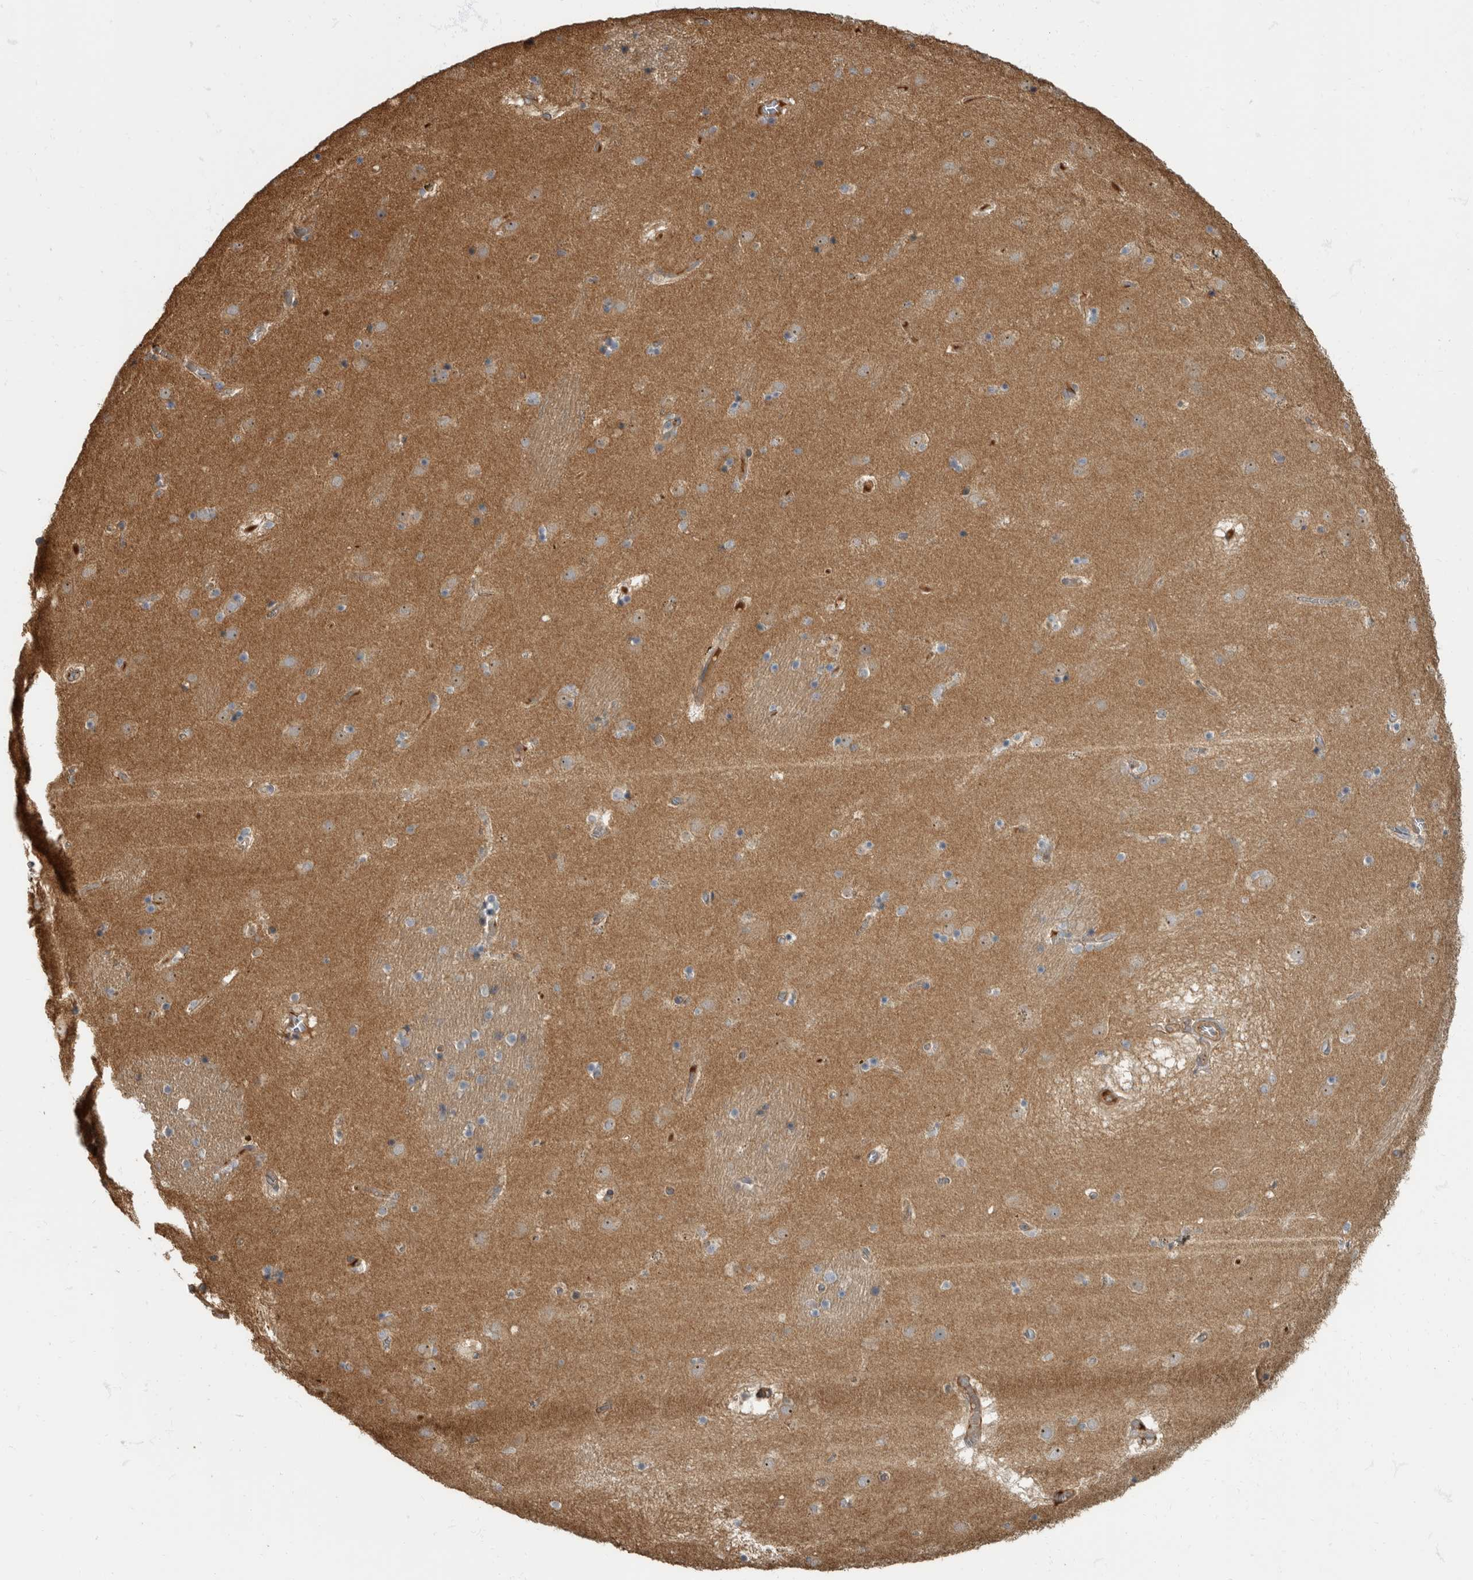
{"staining": {"intensity": "moderate", "quantity": "25%-75%", "location": "cytoplasmic/membranous"}, "tissue": "caudate", "cell_type": "Glial cells", "image_type": "normal", "snomed": [{"axis": "morphology", "description": "Normal tissue, NOS"}, {"axis": "topography", "description": "Lateral ventricle wall"}], "caption": "Immunohistochemistry (IHC) micrograph of benign human caudate stained for a protein (brown), which shows medium levels of moderate cytoplasmic/membranous positivity in about 25%-75% of glial cells.", "gene": "DAAM1", "patient": {"sex": "male", "age": 70}}